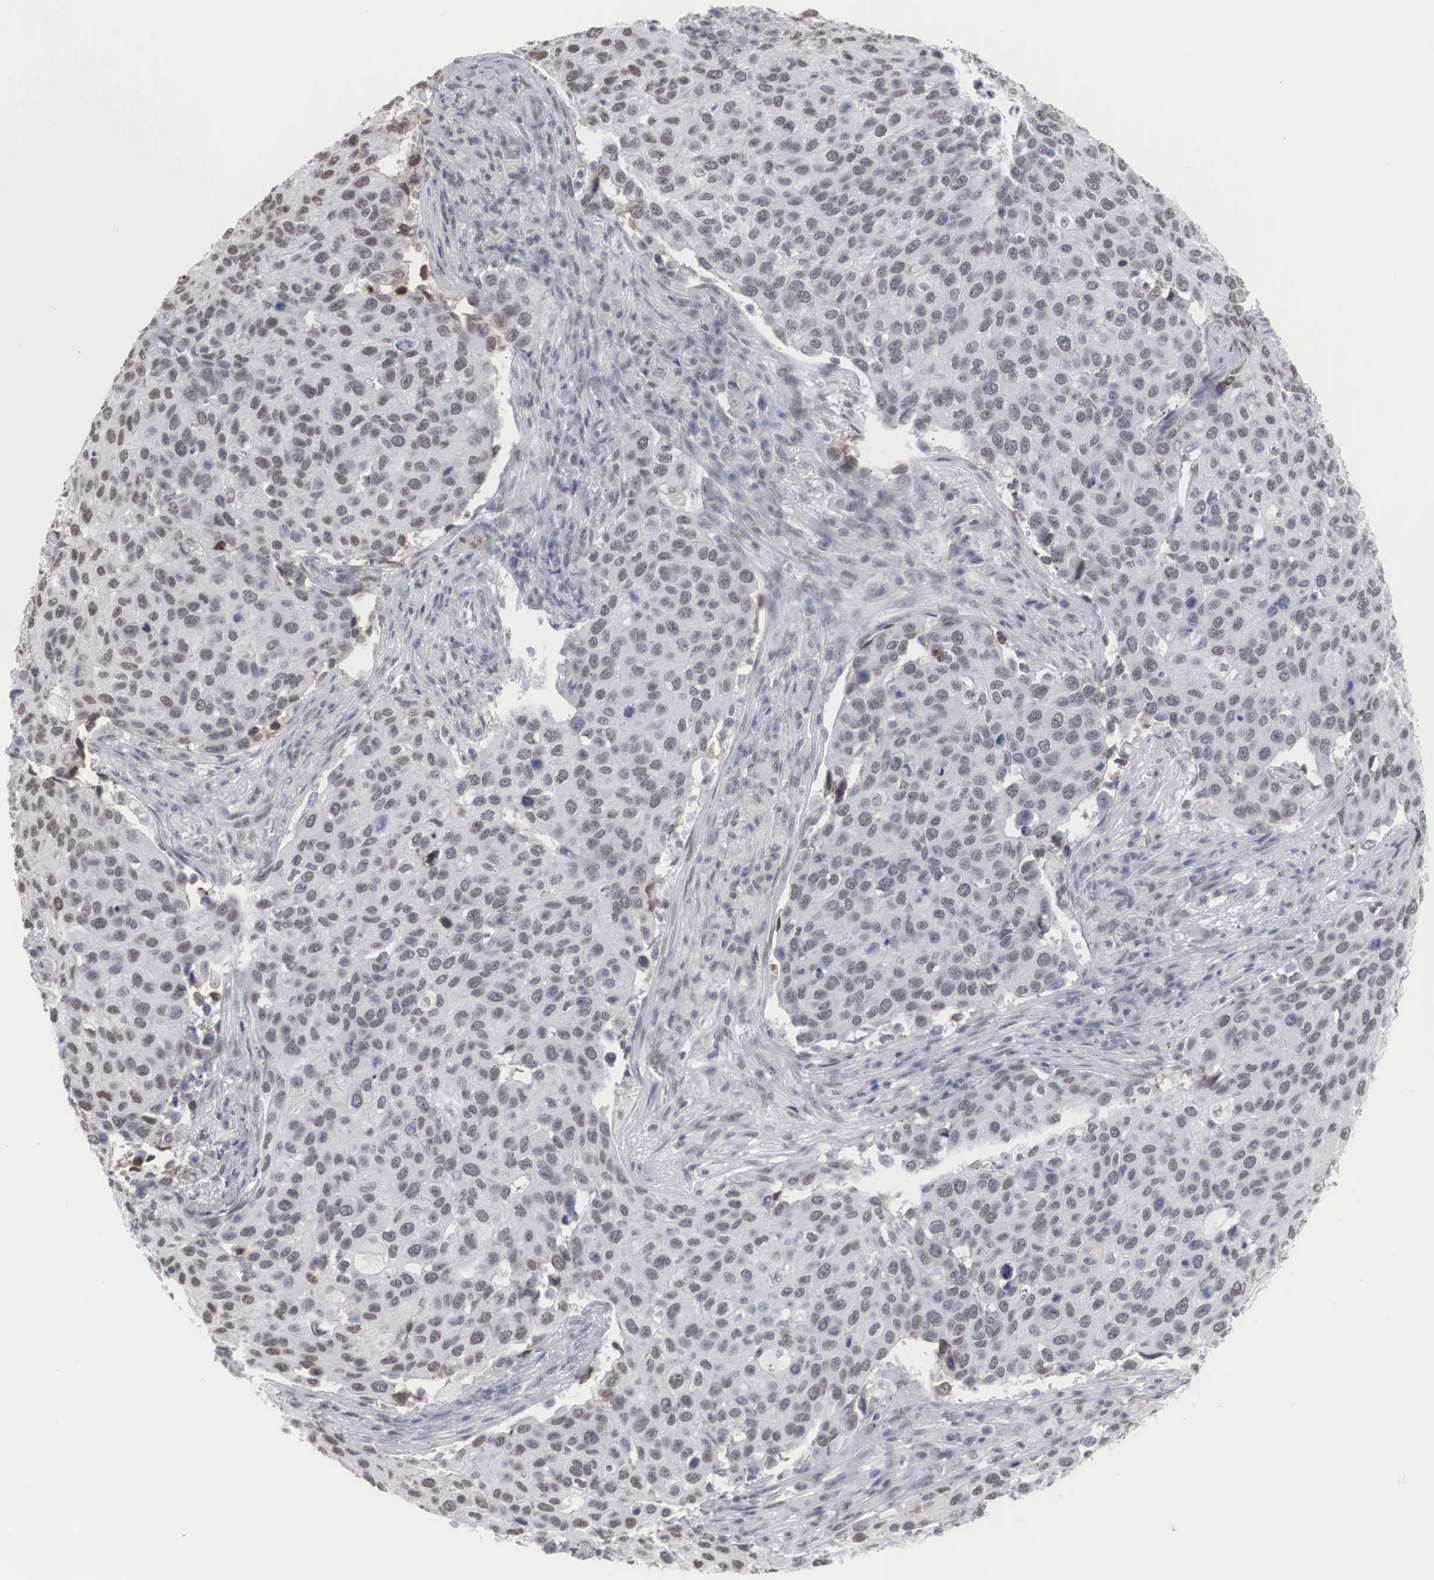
{"staining": {"intensity": "moderate", "quantity": ">75%", "location": "nuclear"}, "tissue": "cervical cancer", "cell_type": "Tumor cells", "image_type": "cancer", "snomed": [{"axis": "morphology", "description": "Squamous cell carcinoma, NOS"}, {"axis": "topography", "description": "Cervix"}], "caption": "DAB immunohistochemical staining of human cervical squamous cell carcinoma exhibits moderate nuclear protein positivity in approximately >75% of tumor cells. (Stains: DAB (3,3'-diaminobenzidine) in brown, nuclei in blue, Microscopy: brightfield microscopy at high magnification).", "gene": "AUTS2", "patient": {"sex": "female", "age": 54}}